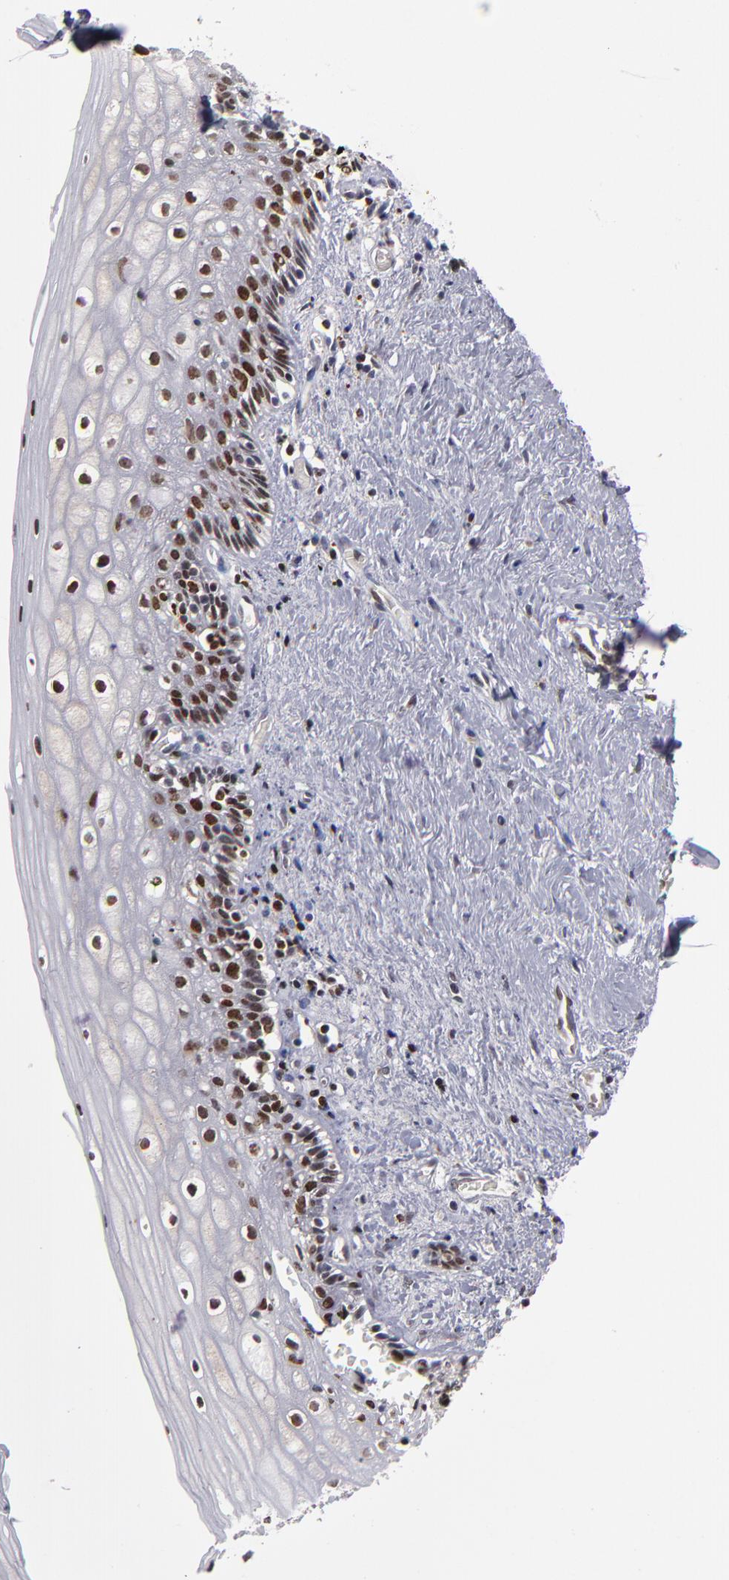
{"staining": {"intensity": "strong", "quantity": "<25%", "location": "nuclear"}, "tissue": "vagina", "cell_type": "Squamous epithelial cells", "image_type": "normal", "snomed": [{"axis": "morphology", "description": "Normal tissue, NOS"}, {"axis": "topography", "description": "Vagina"}], "caption": "Immunohistochemistry (IHC) image of benign vagina: human vagina stained using immunohistochemistry (IHC) demonstrates medium levels of strong protein expression localized specifically in the nuclear of squamous epithelial cells, appearing as a nuclear brown color.", "gene": "KDM6A", "patient": {"sex": "female", "age": 46}}